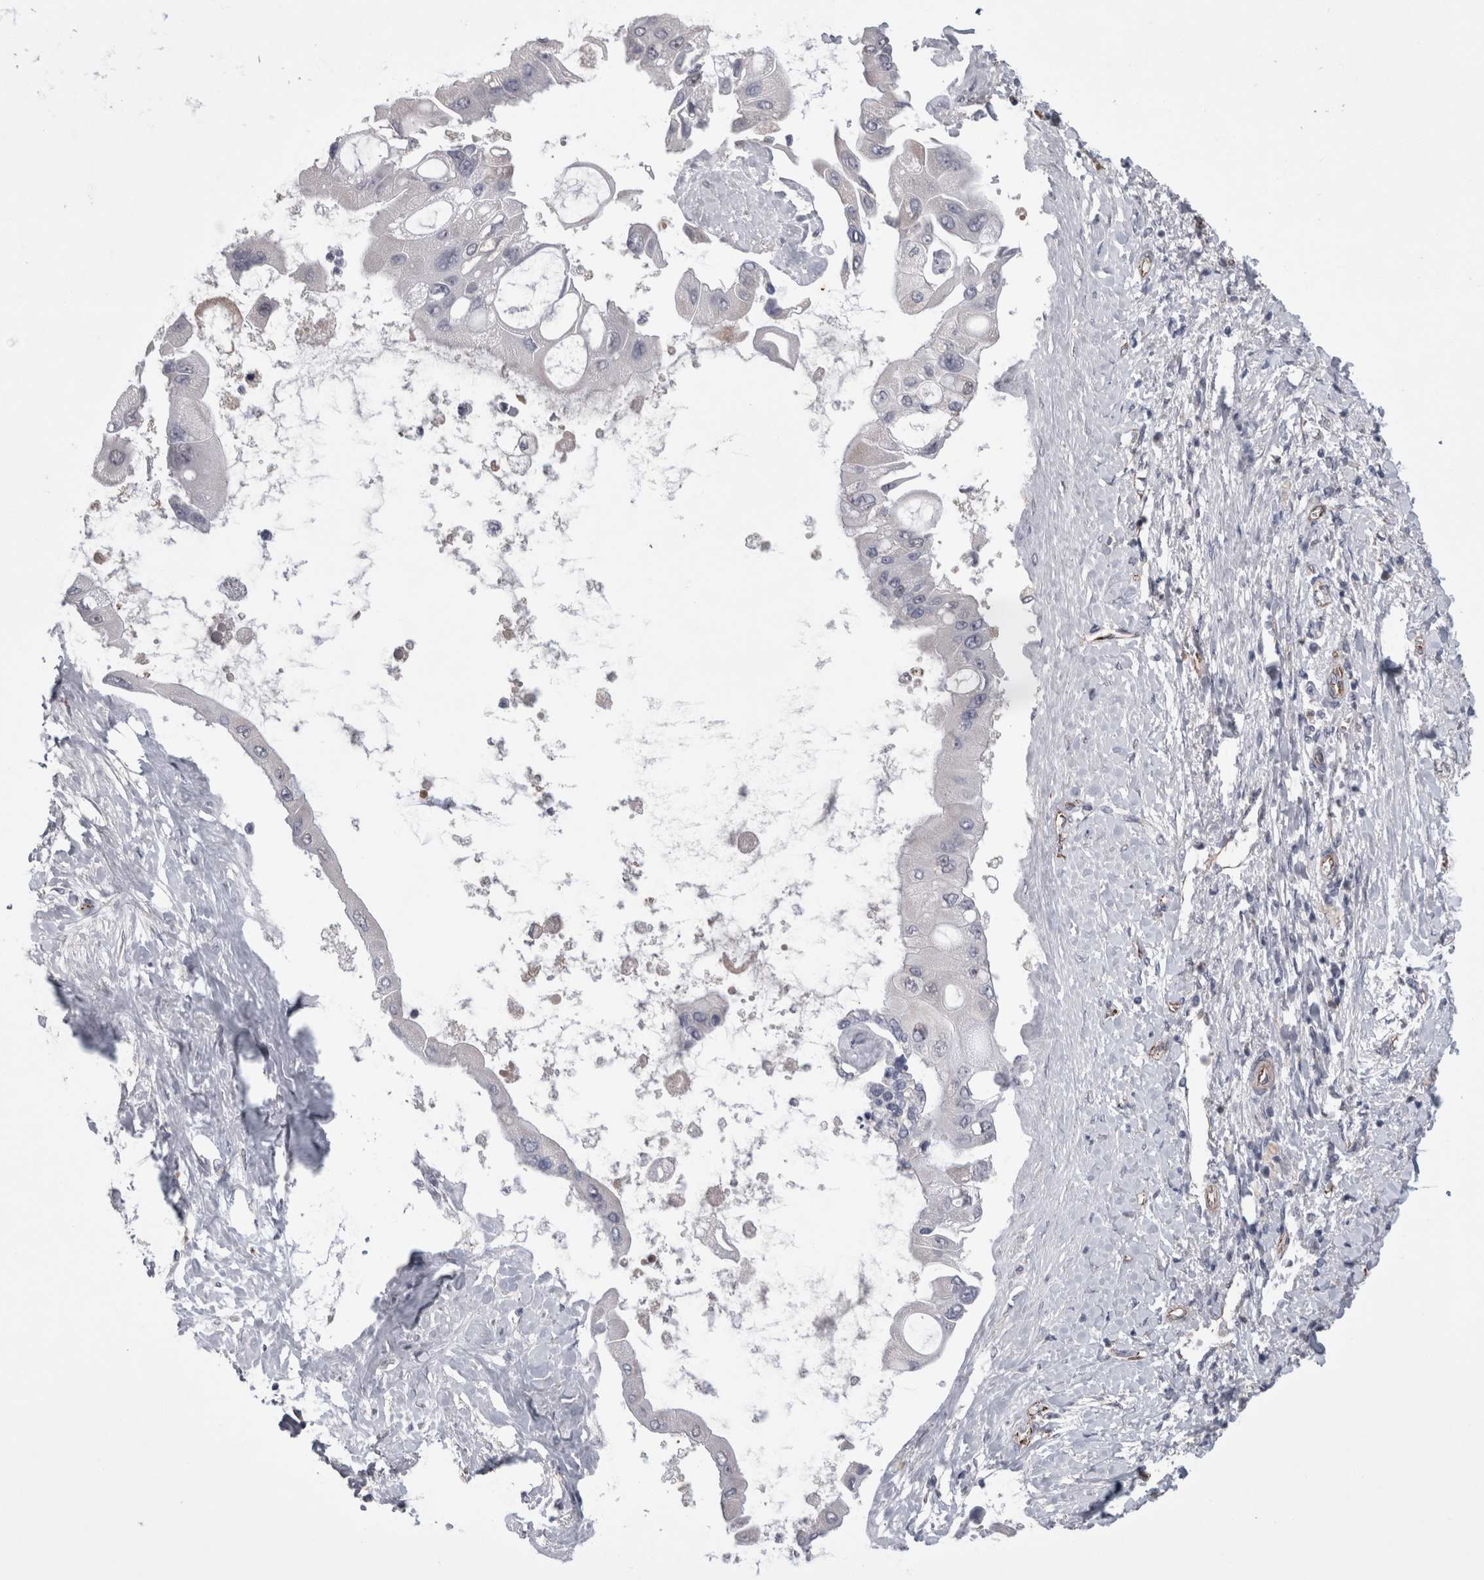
{"staining": {"intensity": "moderate", "quantity": "<25%", "location": "nuclear"}, "tissue": "liver cancer", "cell_type": "Tumor cells", "image_type": "cancer", "snomed": [{"axis": "morphology", "description": "Cholangiocarcinoma"}, {"axis": "topography", "description": "Liver"}], "caption": "This is a photomicrograph of IHC staining of cholangiocarcinoma (liver), which shows moderate staining in the nuclear of tumor cells.", "gene": "ACOT7", "patient": {"sex": "male", "age": 50}}